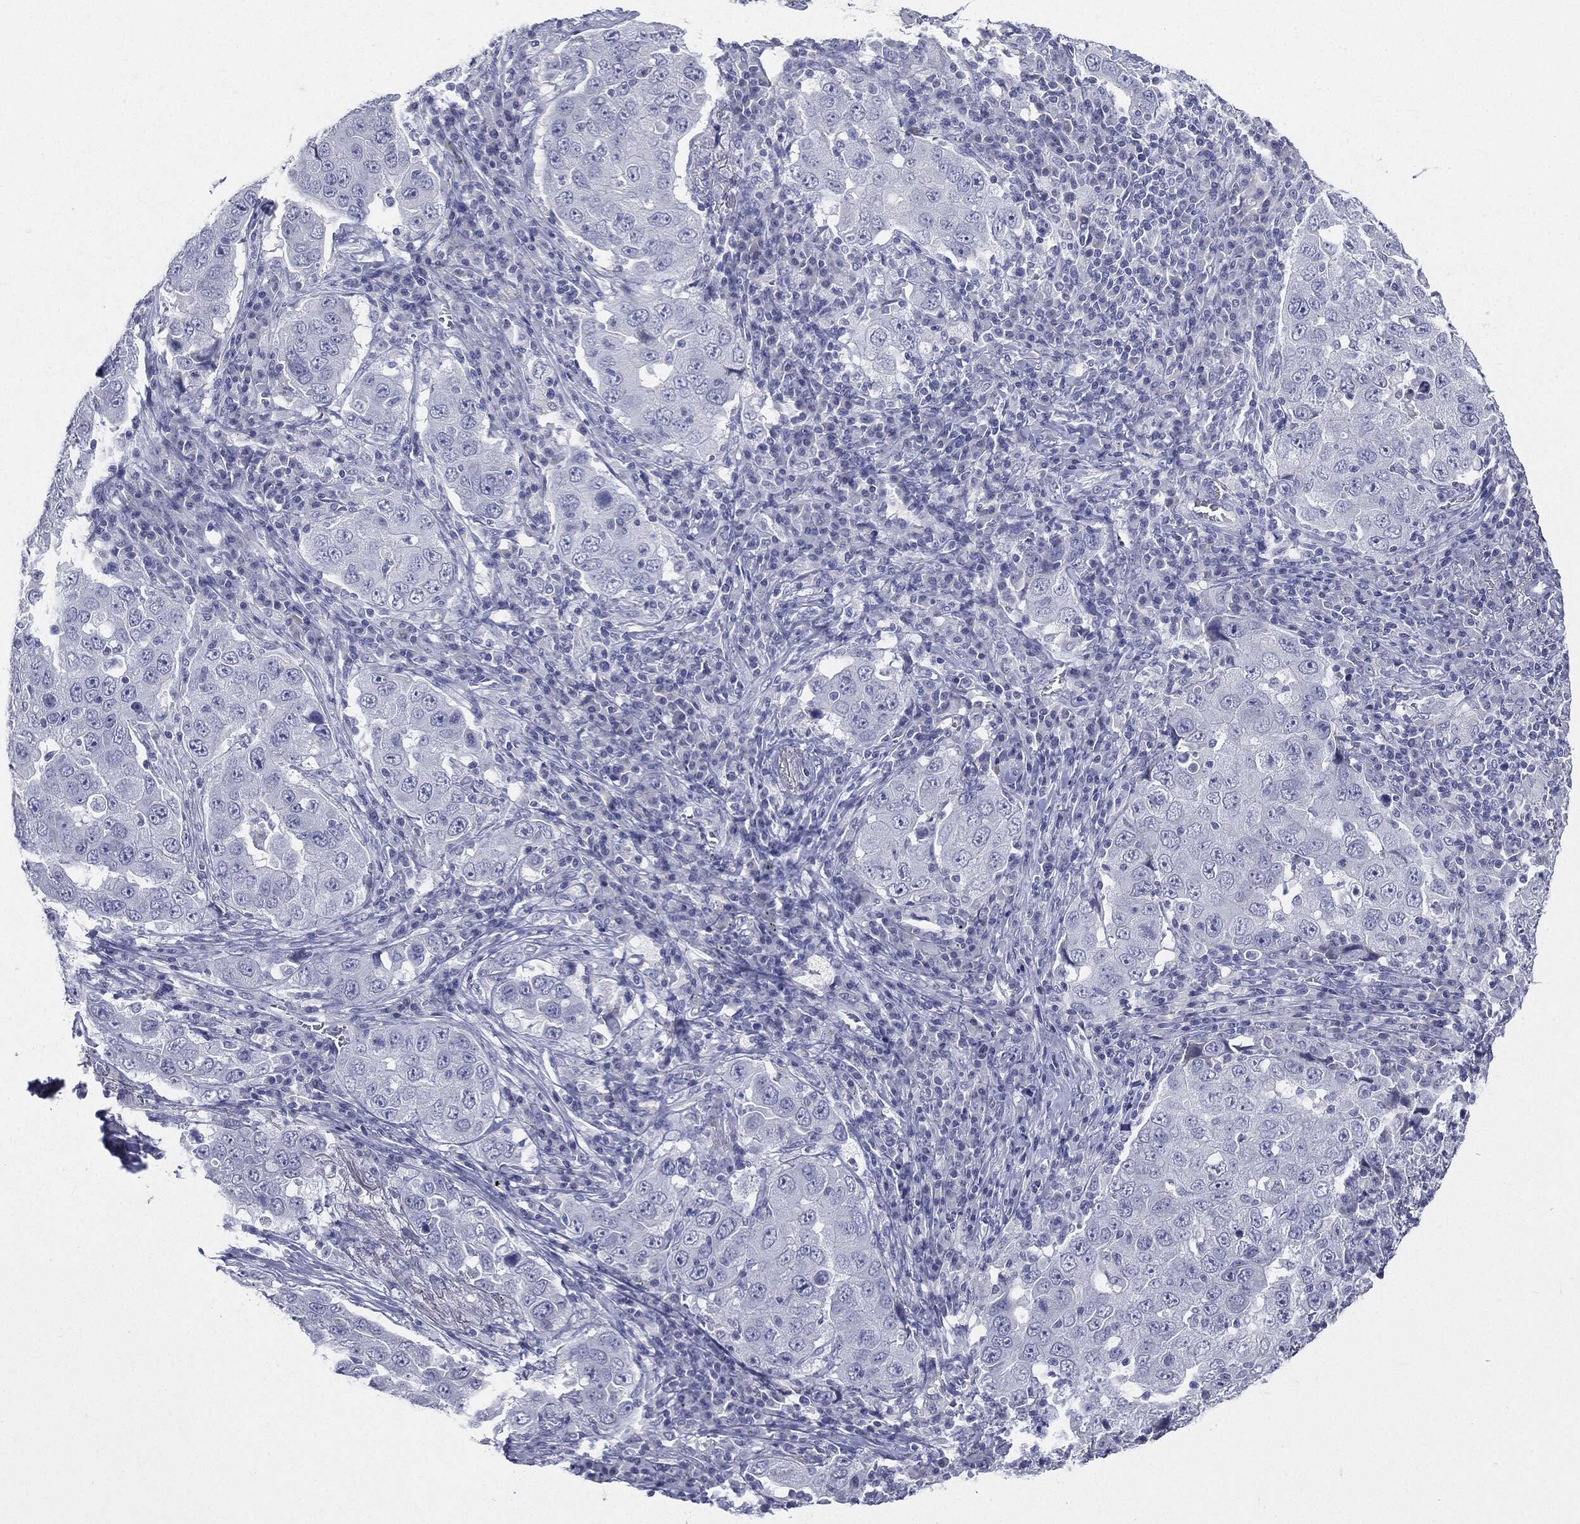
{"staining": {"intensity": "negative", "quantity": "none", "location": "none"}, "tissue": "lung cancer", "cell_type": "Tumor cells", "image_type": "cancer", "snomed": [{"axis": "morphology", "description": "Adenocarcinoma, NOS"}, {"axis": "topography", "description": "Lung"}], "caption": "Immunohistochemical staining of human lung cancer (adenocarcinoma) exhibits no significant staining in tumor cells.", "gene": "CGB1", "patient": {"sex": "male", "age": 73}}